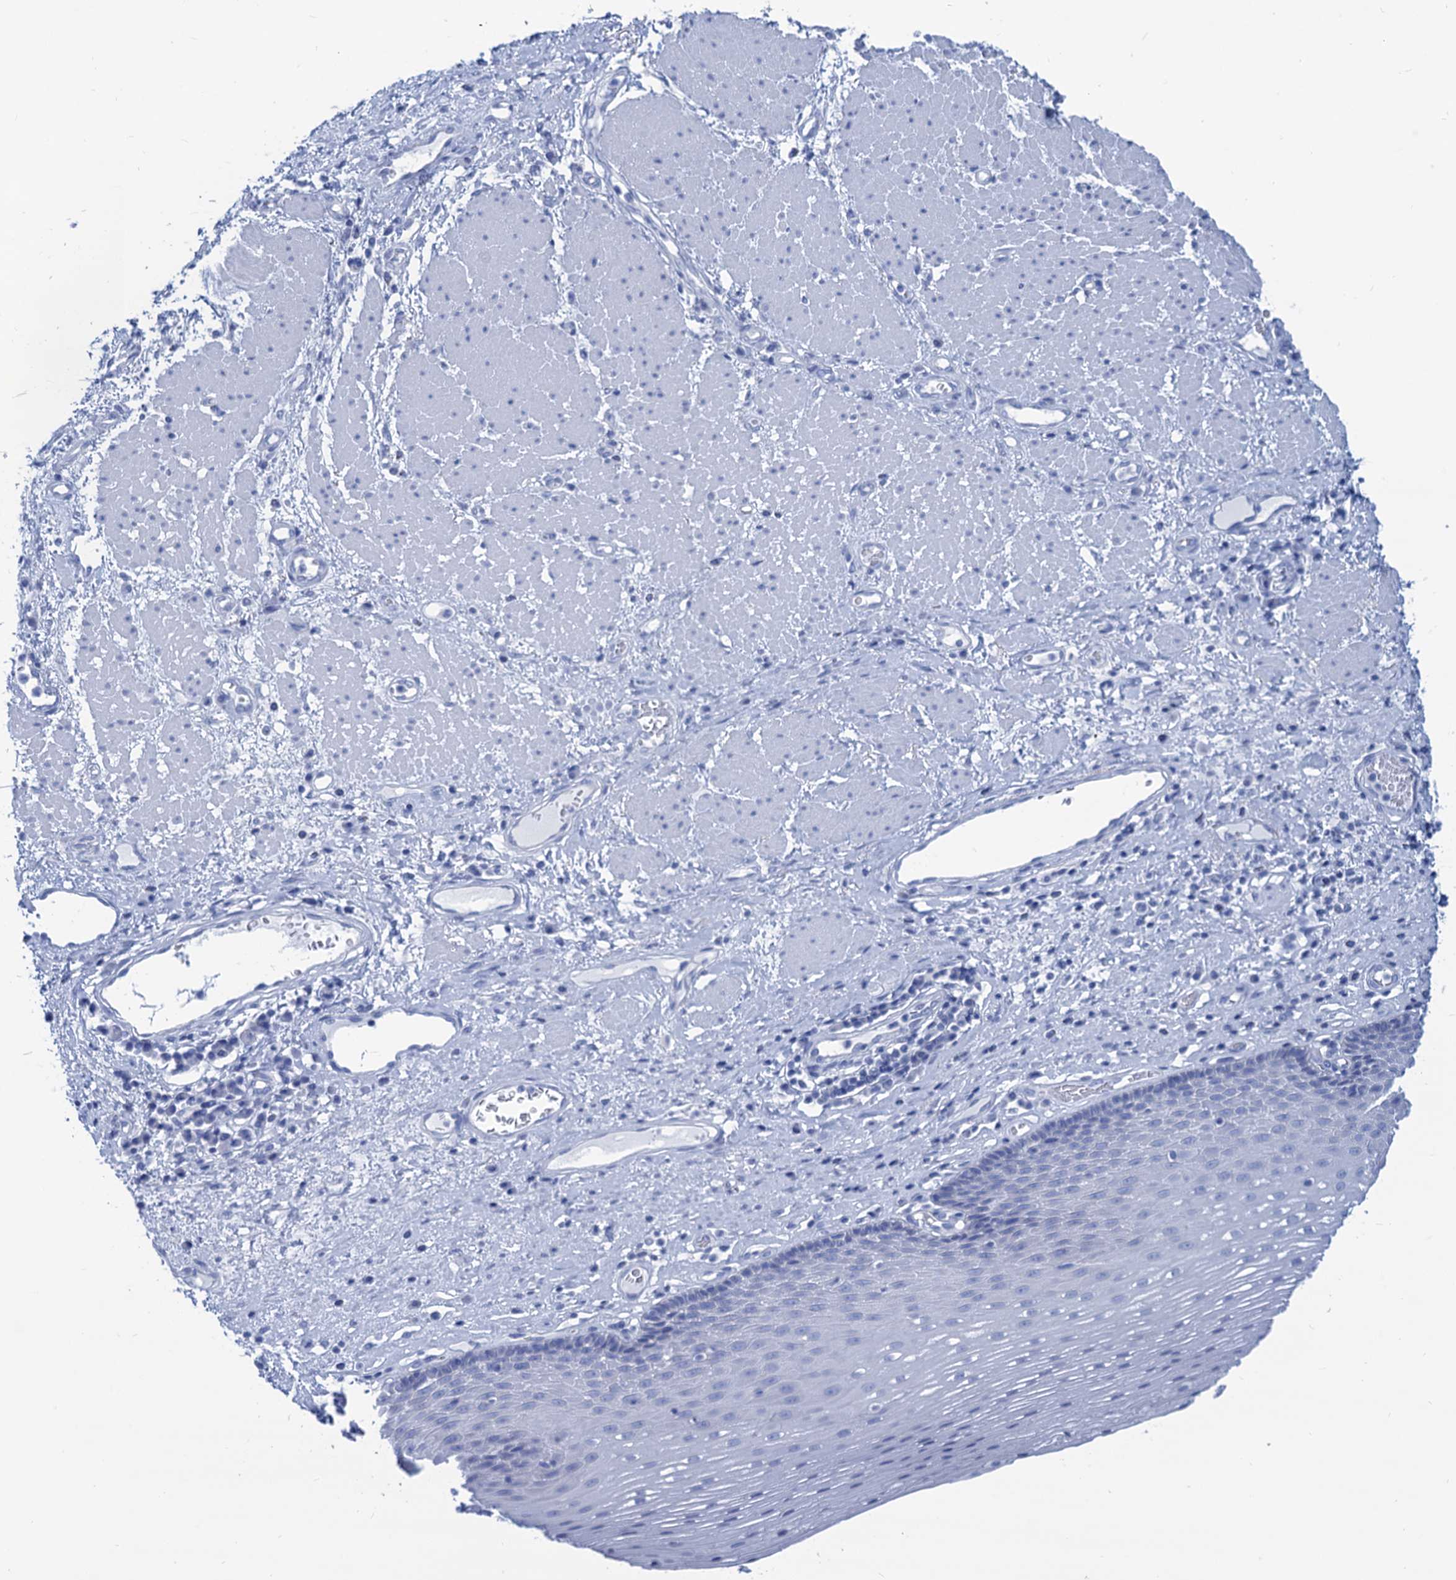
{"staining": {"intensity": "negative", "quantity": "none", "location": "none"}, "tissue": "esophagus", "cell_type": "Squamous epithelial cells", "image_type": "normal", "snomed": [{"axis": "morphology", "description": "Normal tissue, NOS"}, {"axis": "morphology", "description": "Adenocarcinoma, NOS"}, {"axis": "topography", "description": "Esophagus"}], "caption": "A micrograph of esophagus stained for a protein demonstrates no brown staining in squamous epithelial cells.", "gene": "CABYR", "patient": {"sex": "male", "age": 62}}